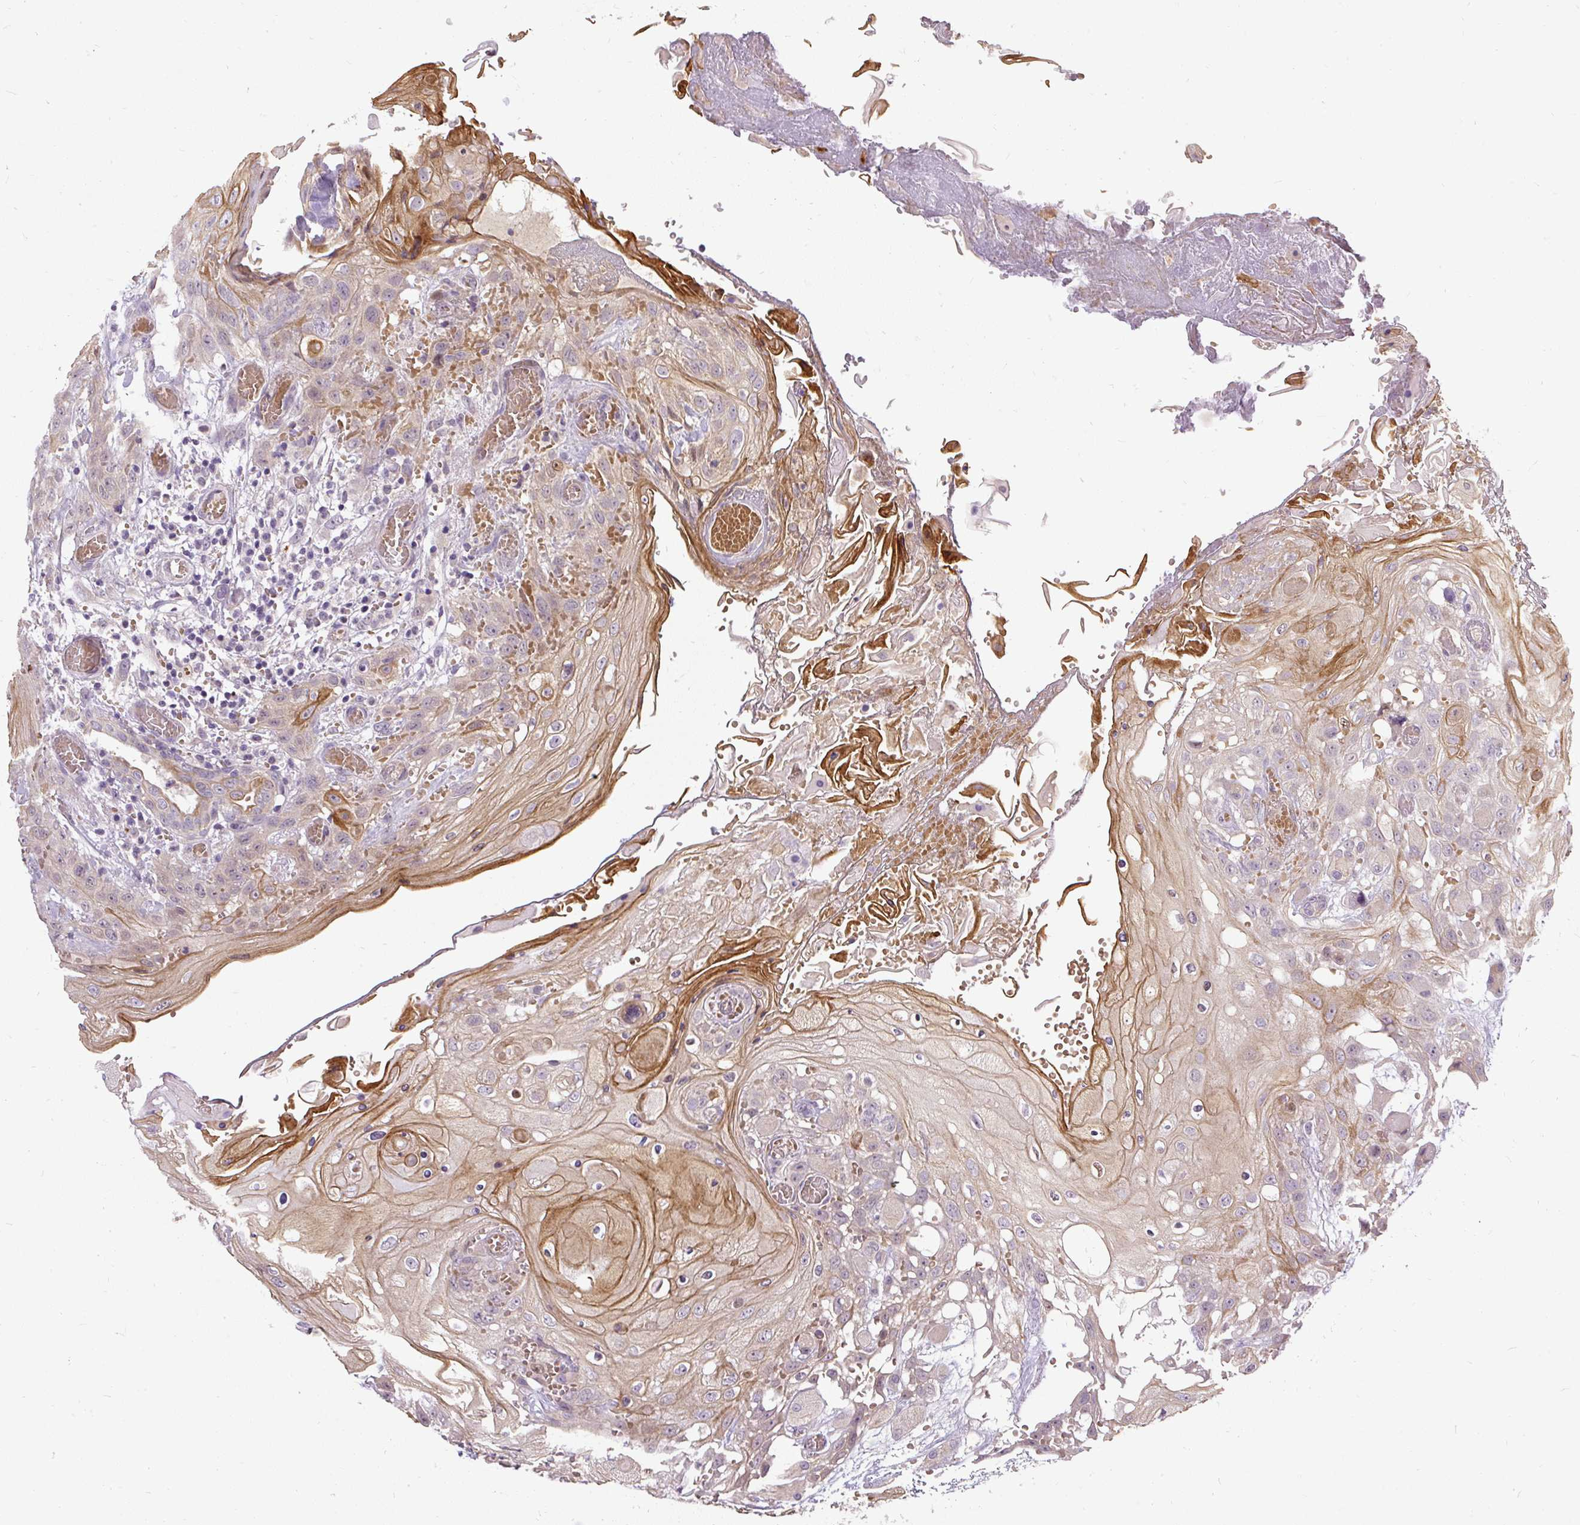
{"staining": {"intensity": "moderate", "quantity": "25%-75%", "location": "cytoplasmic/membranous"}, "tissue": "head and neck cancer", "cell_type": "Tumor cells", "image_type": "cancer", "snomed": [{"axis": "morphology", "description": "Squamous cell carcinoma, NOS"}, {"axis": "topography", "description": "Head-Neck"}], "caption": "High-magnification brightfield microscopy of head and neck squamous cell carcinoma stained with DAB (brown) and counterstained with hematoxylin (blue). tumor cells exhibit moderate cytoplasmic/membranous expression is present in approximately25%-75% of cells.", "gene": "FAM117B", "patient": {"sex": "female", "age": 43}}